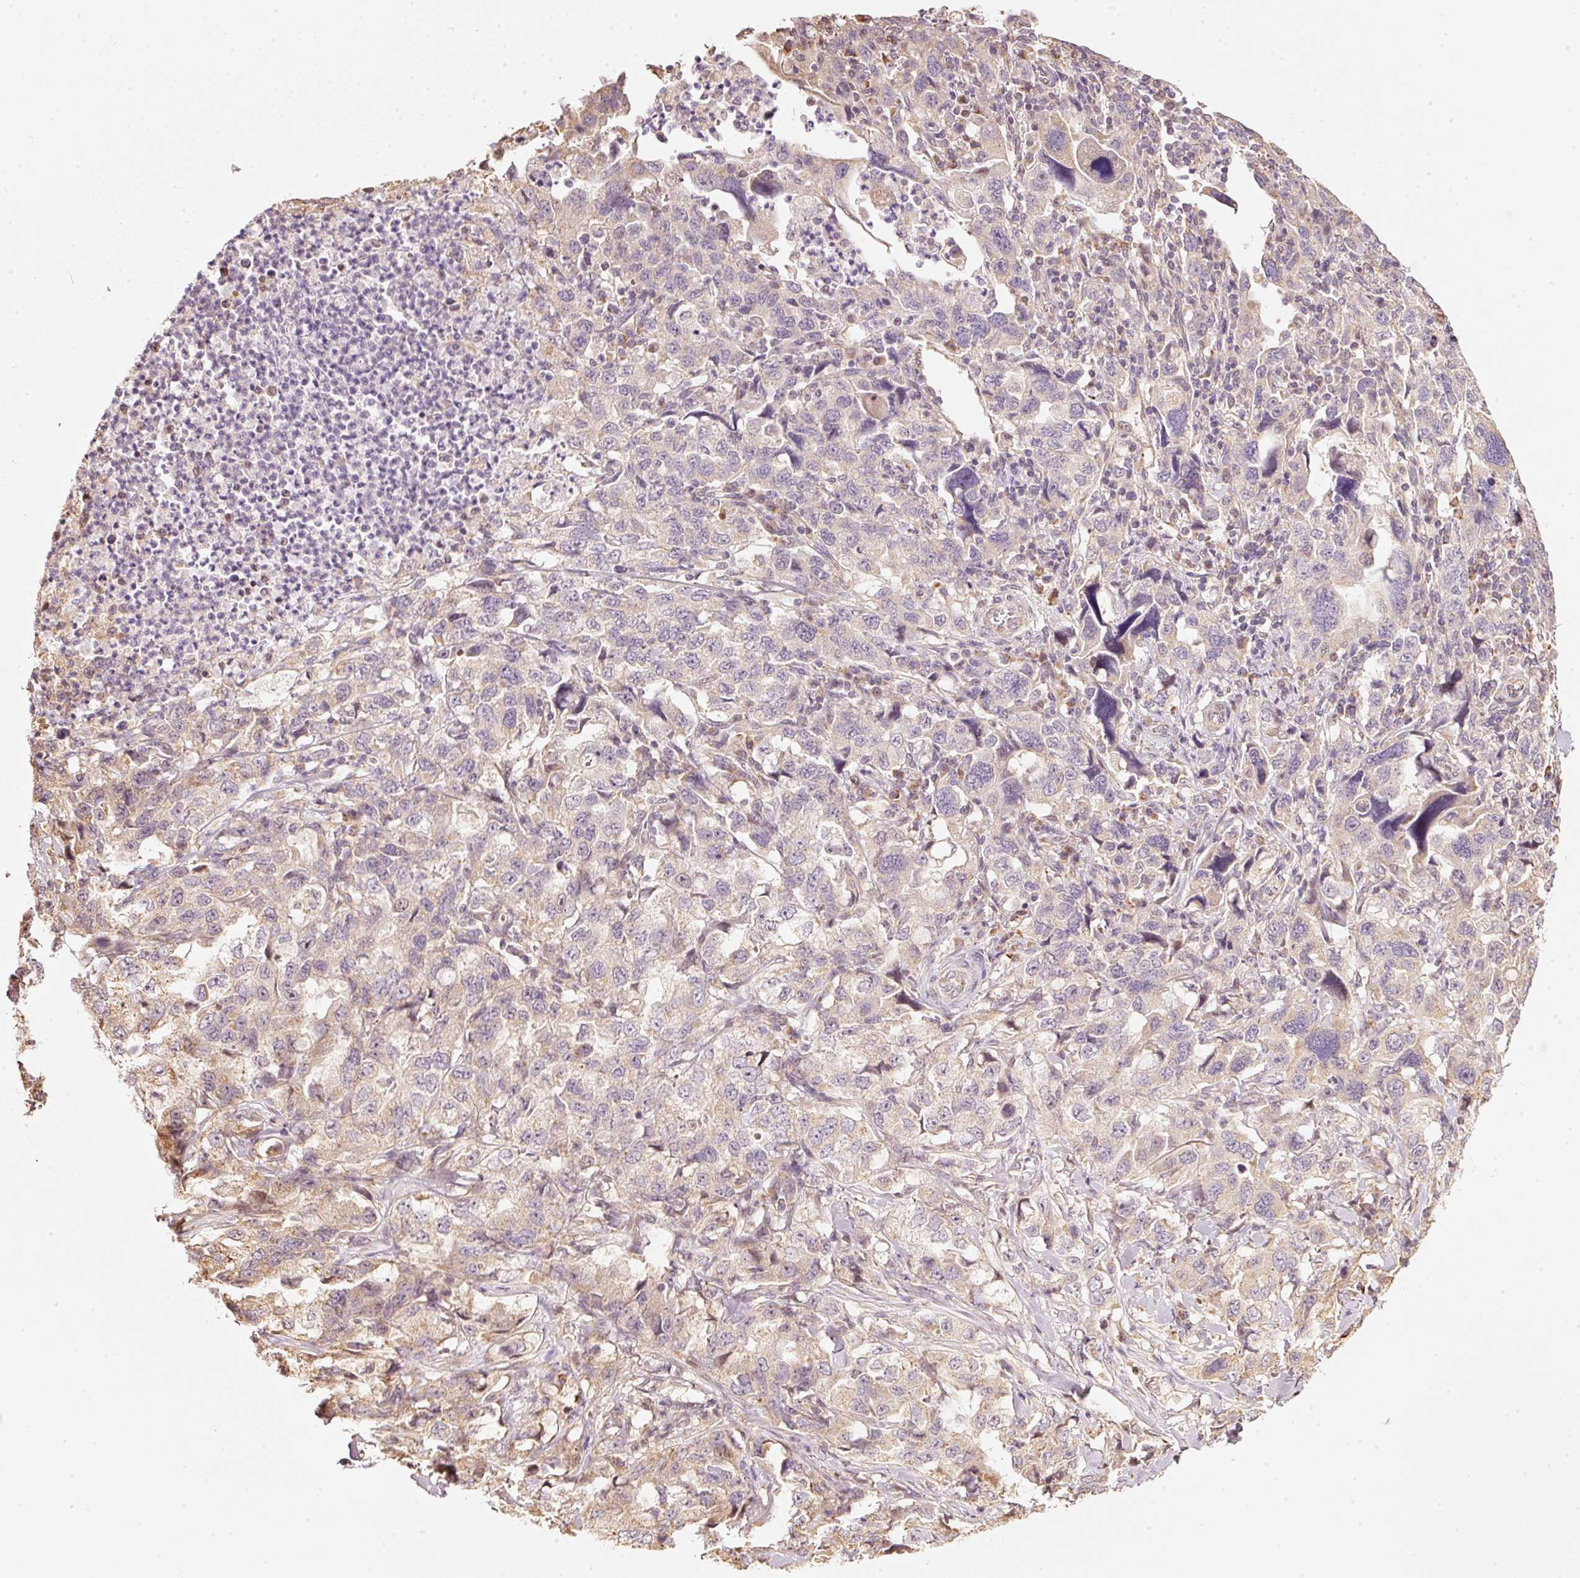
{"staining": {"intensity": "weak", "quantity": "<25%", "location": "cytoplasmic/membranous"}, "tissue": "lung cancer", "cell_type": "Tumor cells", "image_type": "cancer", "snomed": [{"axis": "morphology", "description": "Adenocarcinoma, NOS"}, {"axis": "topography", "description": "Lung"}], "caption": "Immunohistochemistry of human adenocarcinoma (lung) demonstrates no expression in tumor cells.", "gene": "RAB35", "patient": {"sex": "female", "age": 51}}